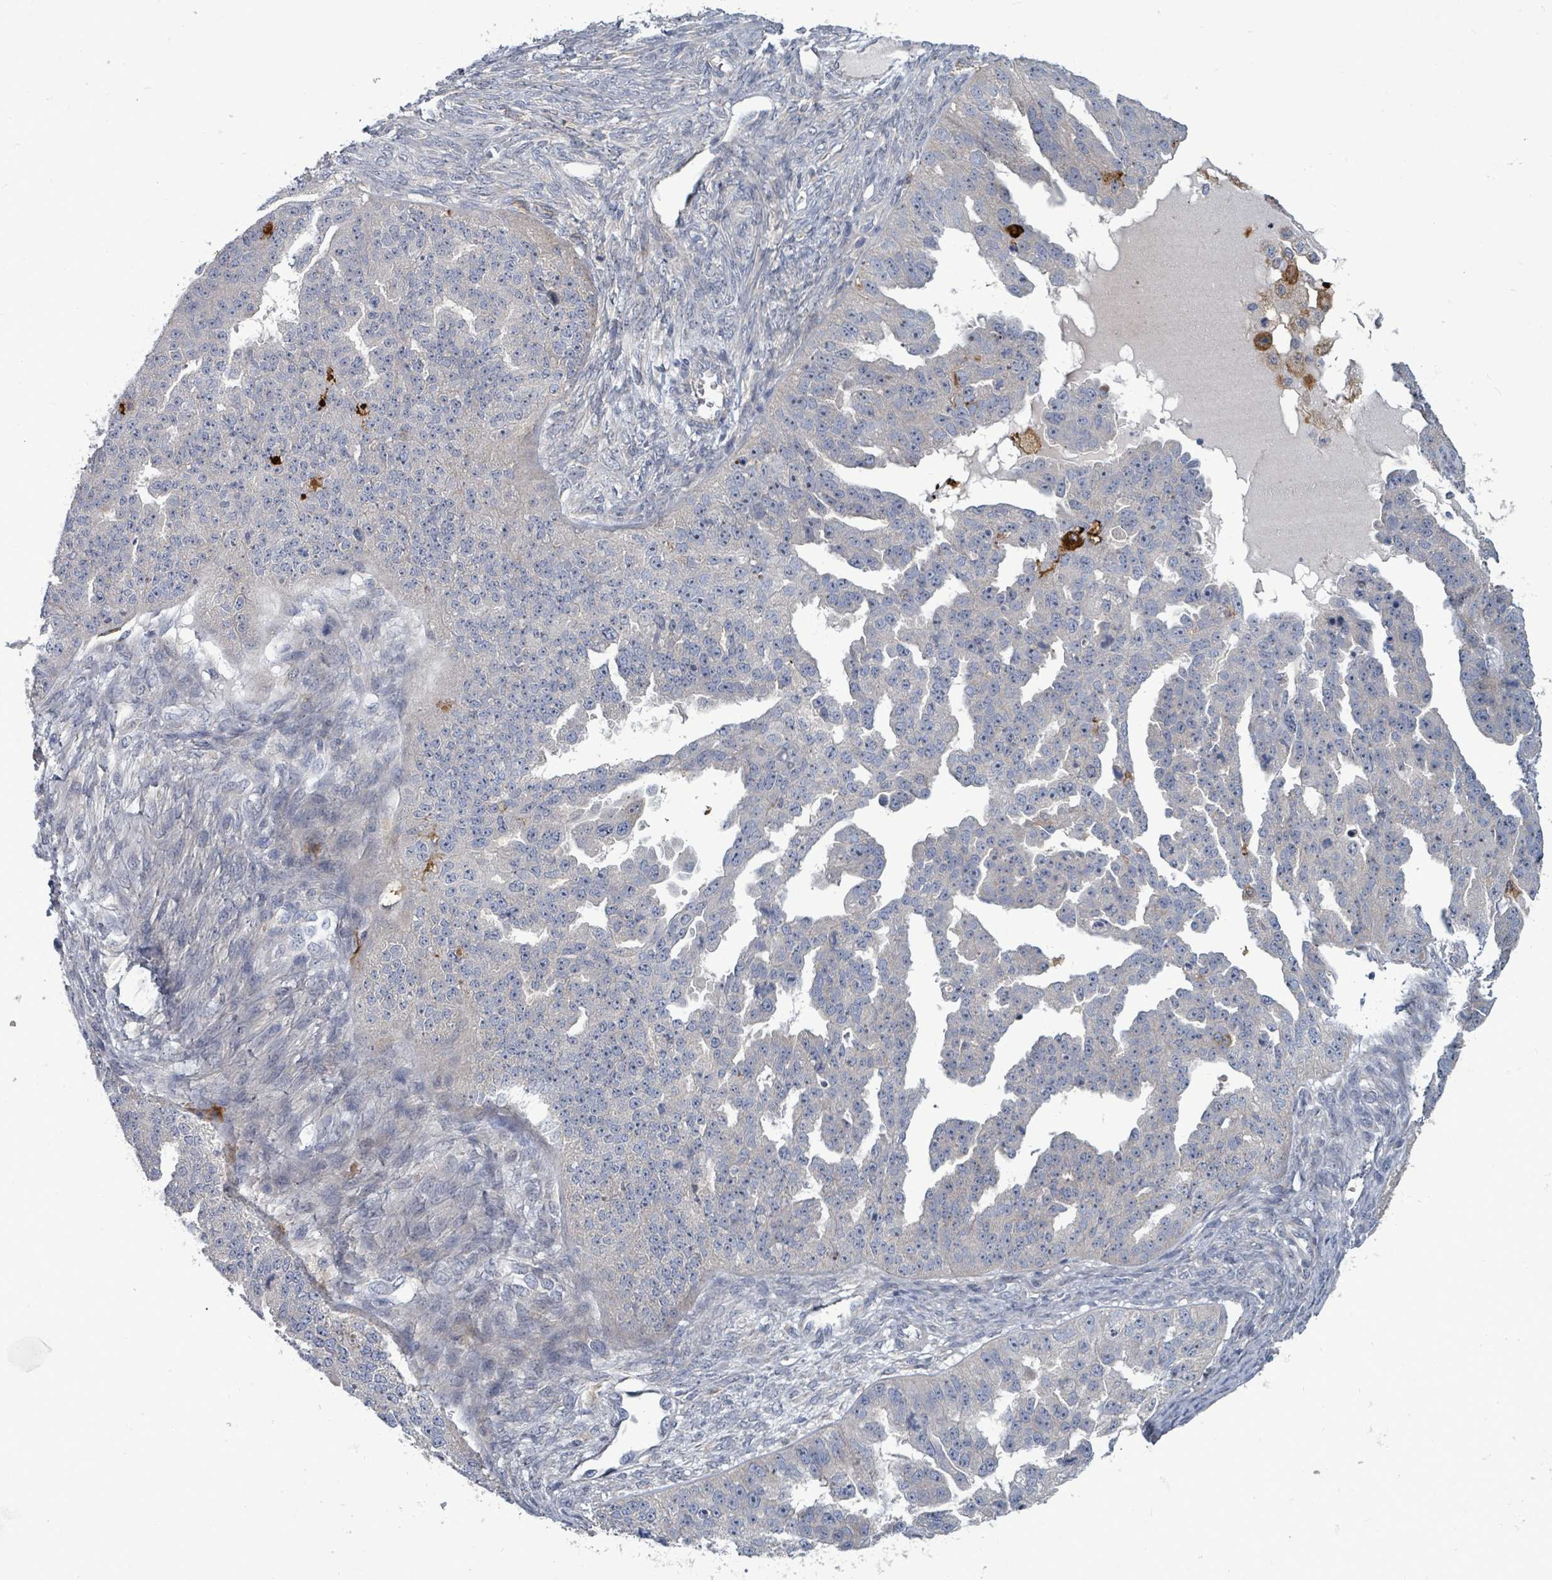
{"staining": {"intensity": "negative", "quantity": "none", "location": "none"}, "tissue": "ovarian cancer", "cell_type": "Tumor cells", "image_type": "cancer", "snomed": [{"axis": "morphology", "description": "Cystadenocarcinoma, serous, NOS"}, {"axis": "topography", "description": "Ovary"}], "caption": "Ovarian cancer was stained to show a protein in brown. There is no significant positivity in tumor cells.", "gene": "TRDMT1", "patient": {"sex": "female", "age": 58}}